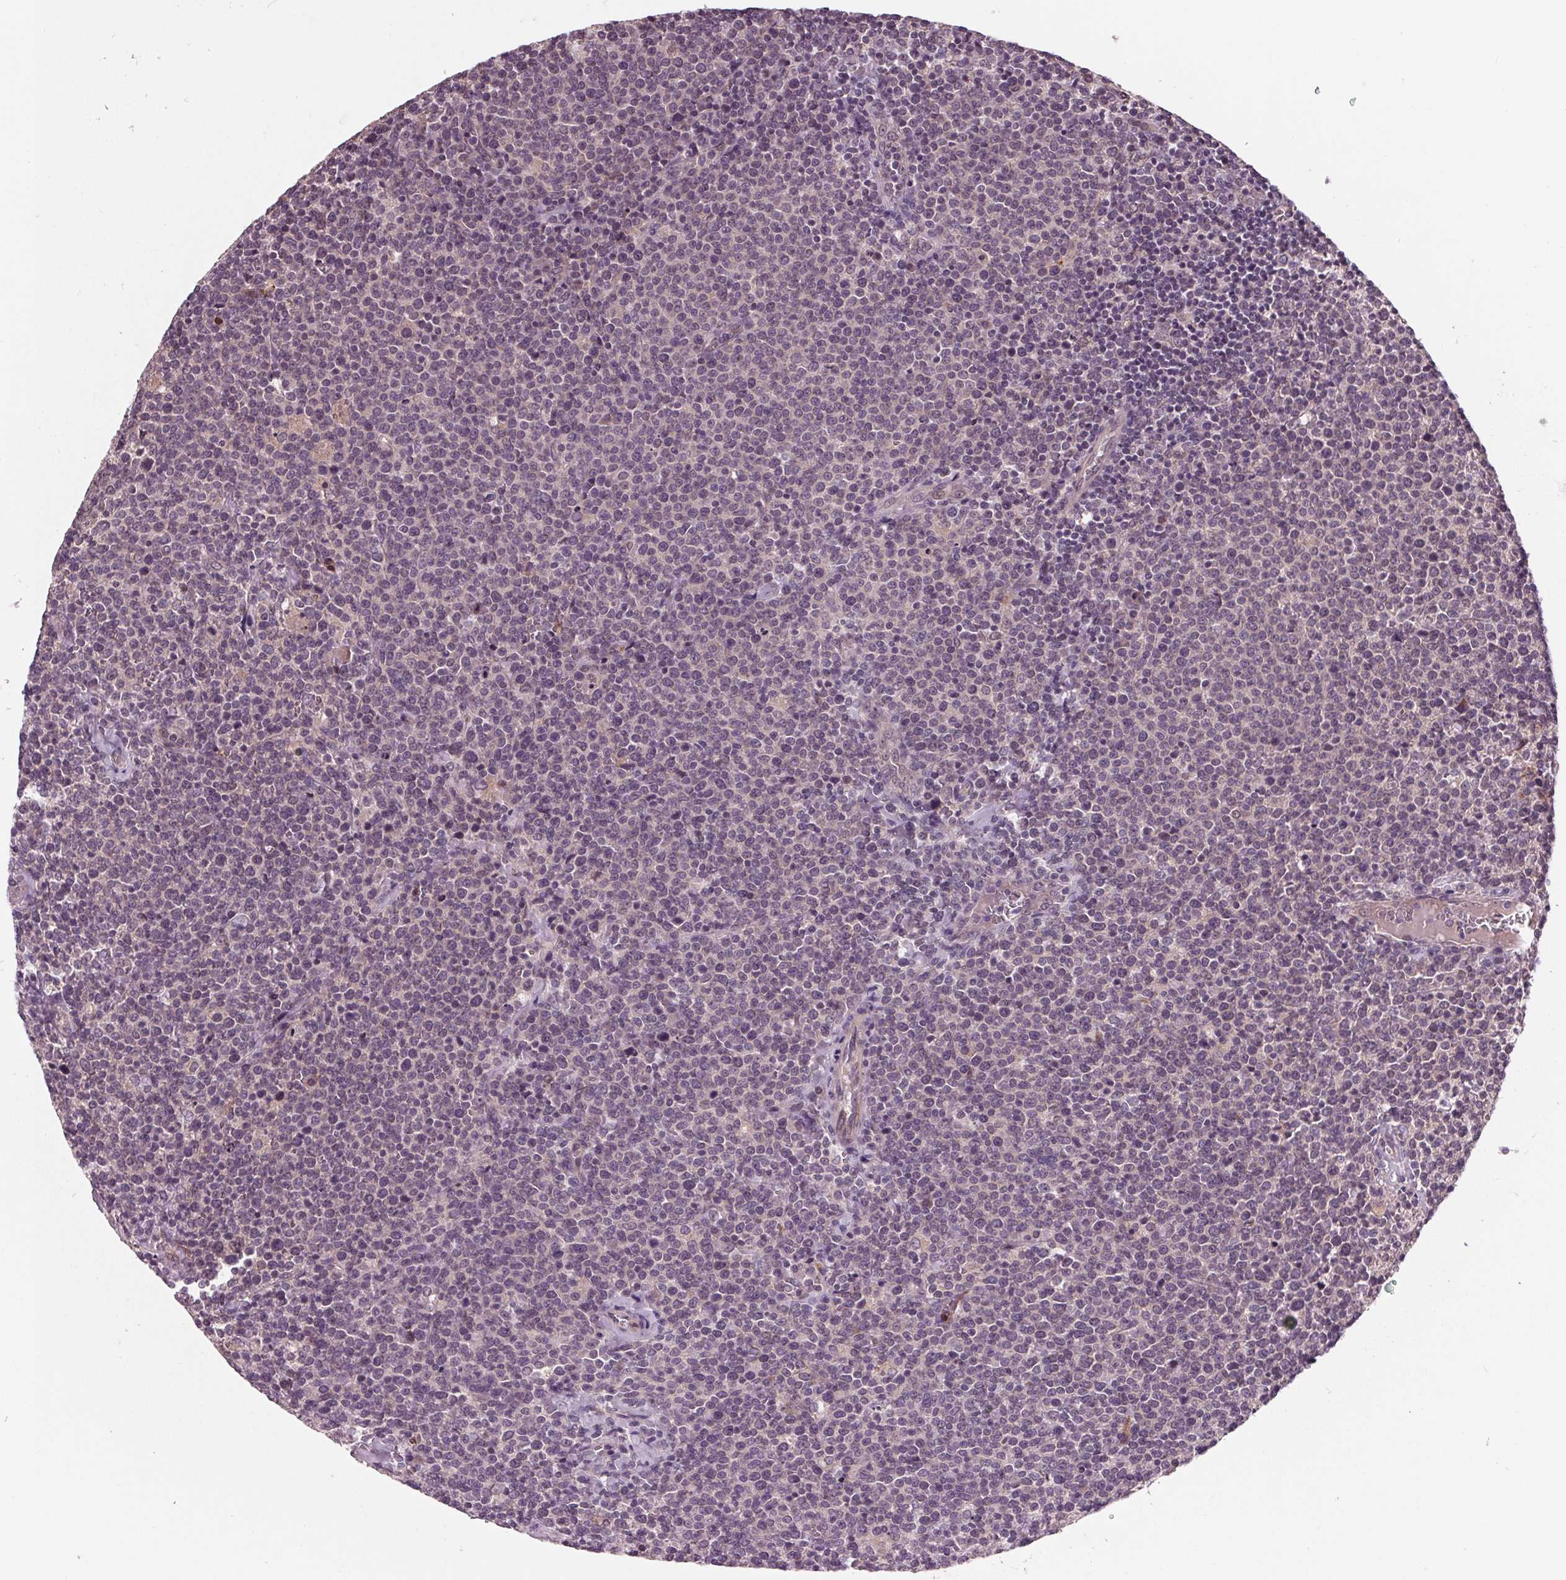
{"staining": {"intensity": "negative", "quantity": "none", "location": "none"}, "tissue": "lymphoma", "cell_type": "Tumor cells", "image_type": "cancer", "snomed": [{"axis": "morphology", "description": "Malignant lymphoma, non-Hodgkin's type, High grade"}, {"axis": "topography", "description": "Lymph node"}], "caption": "DAB immunohistochemical staining of human lymphoma demonstrates no significant expression in tumor cells. Brightfield microscopy of immunohistochemistry stained with DAB (3,3'-diaminobenzidine) (brown) and hematoxylin (blue), captured at high magnification.", "gene": "MAPK8", "patient": {"sex": "male", "age": 61}}